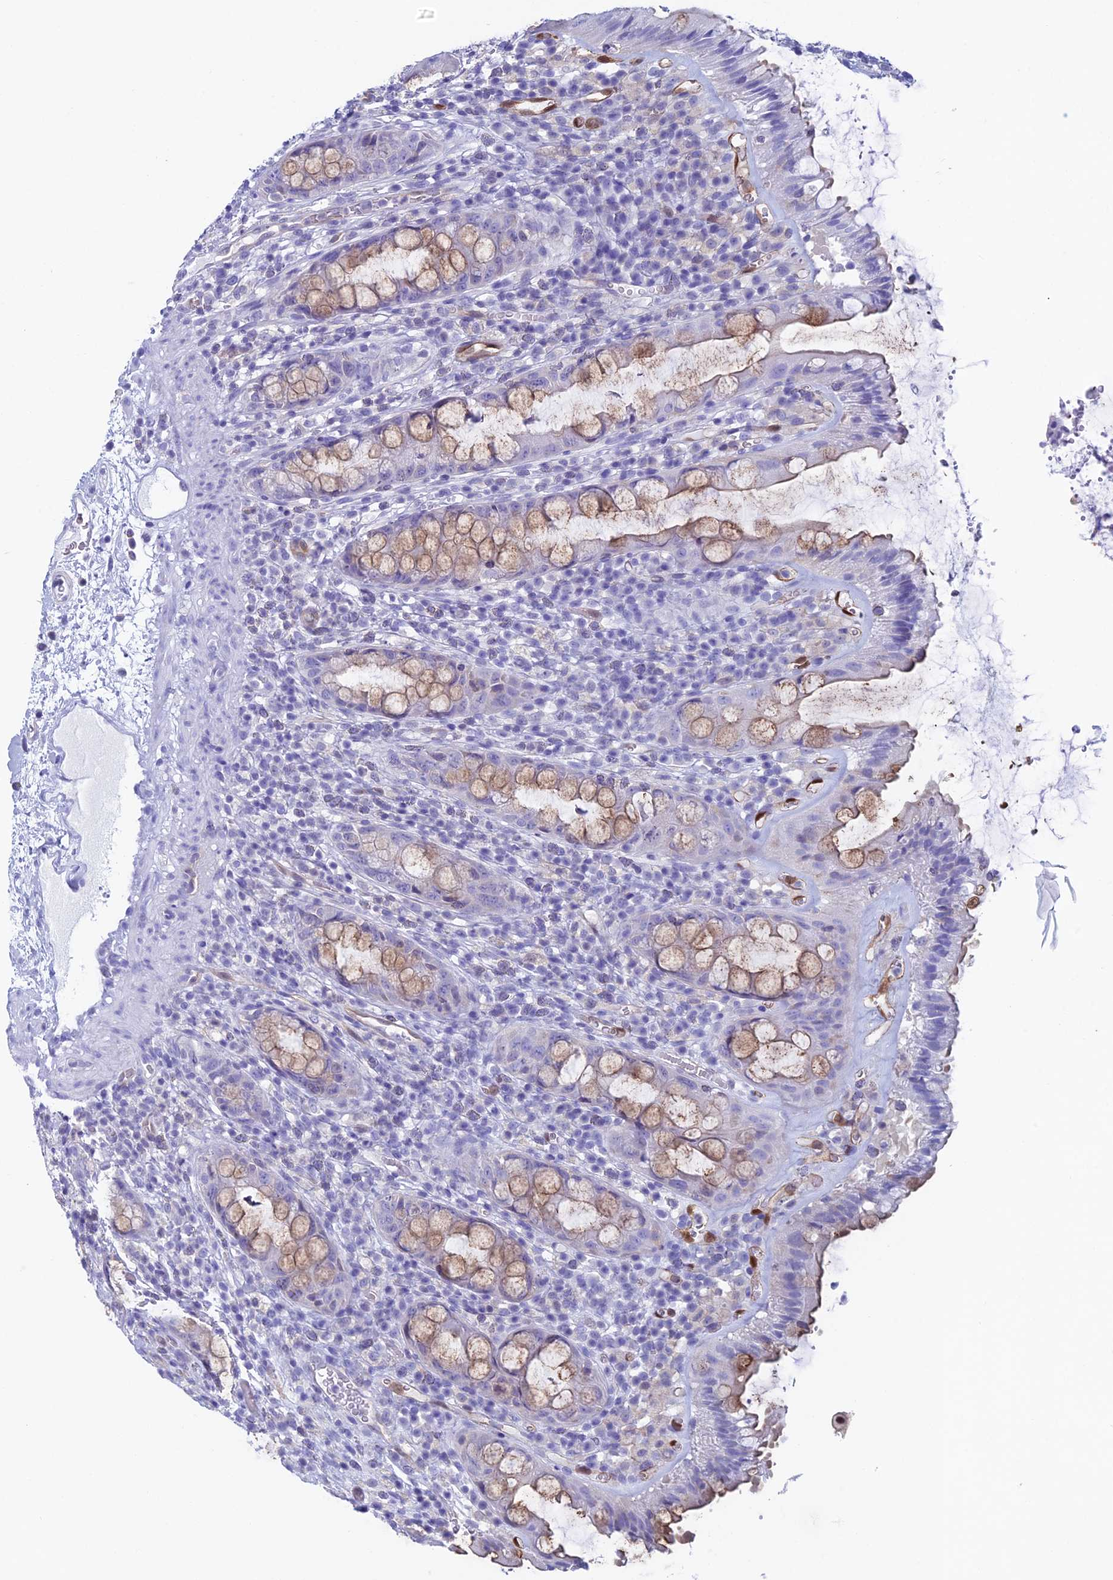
{"staining": {"intensity": "moderate", "quantity": "25%-75%", "location": "cytoplasmic/membranous"}, "tissue": "rectum", "cell_type": "Glandular cells", "image_type": "normal", "snomed": [{"axis": "morphology", "description": "Normal tissue, NOS"}, {"axis": "topography", "description": "Rectum"}], "caption": "Immunohistochemical staining of unremarkable human rectum shows 25%-75% levels of moderate cytoplasmic/membranous protein positivity in about 25%-75% of glandular cells. (Brightfield microscopy of DAB IHC at high magnification).", "gene": "KCNK17", "patient": {"sex": "female", "age": 57}}